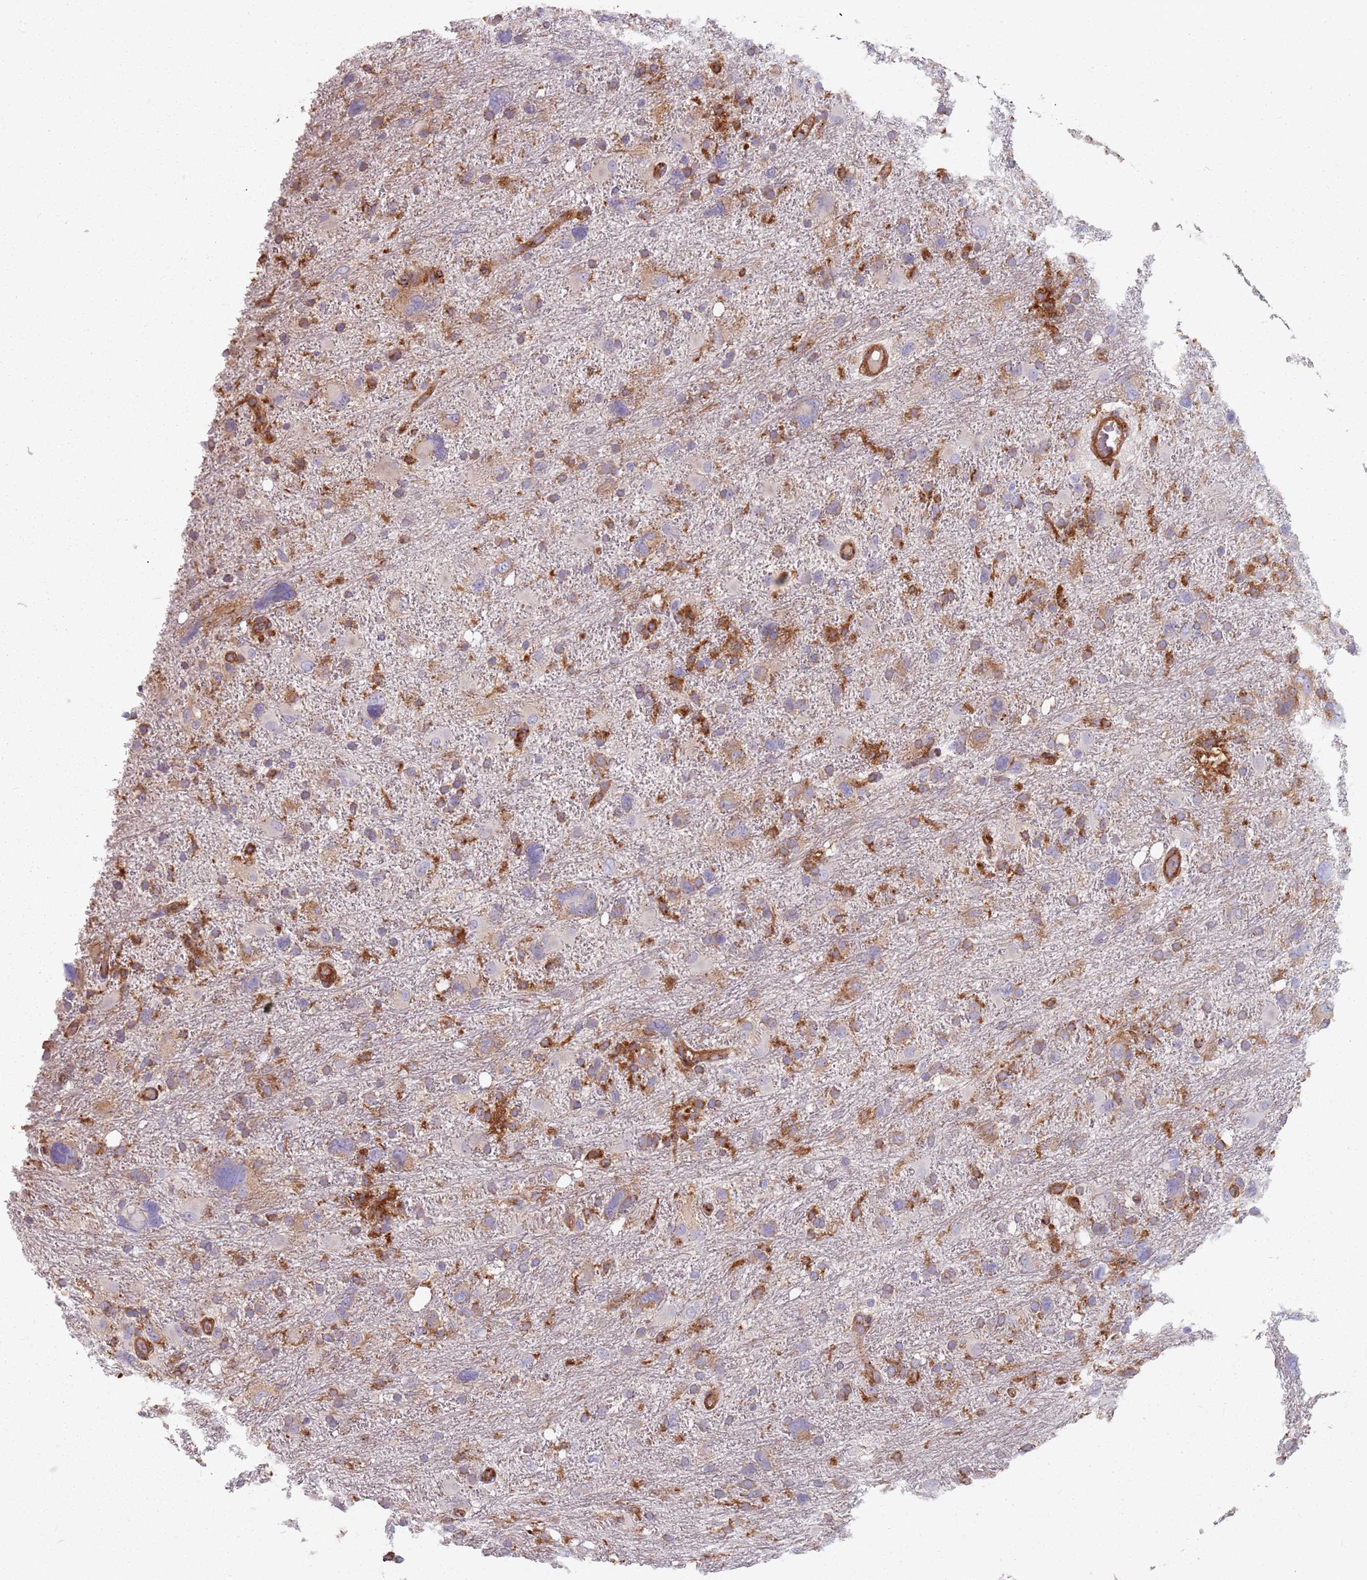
{"staining": {"intensity": "moderate", "quantity": "25%-75%", "location": "cytoplasmic/membranous"}, "tissue": "glioma", "cell_type": "Tumor cells", "image_type": "cancer", "snomed": [{"axis": "morphology", "description": "Glioma, malignant, High grade"}, {"axis": "topography", "description": "Brain"}], "caption": "Immunohistochemistry (IHC) (DAB) staining of human high-grade glioma (malignant) shows moderate cytoplasmic/membranous protein staining in about 25%-75% of tumor cells.", "gene": "TPD52L2", "patient": {"sex": "male", "age": 61}}